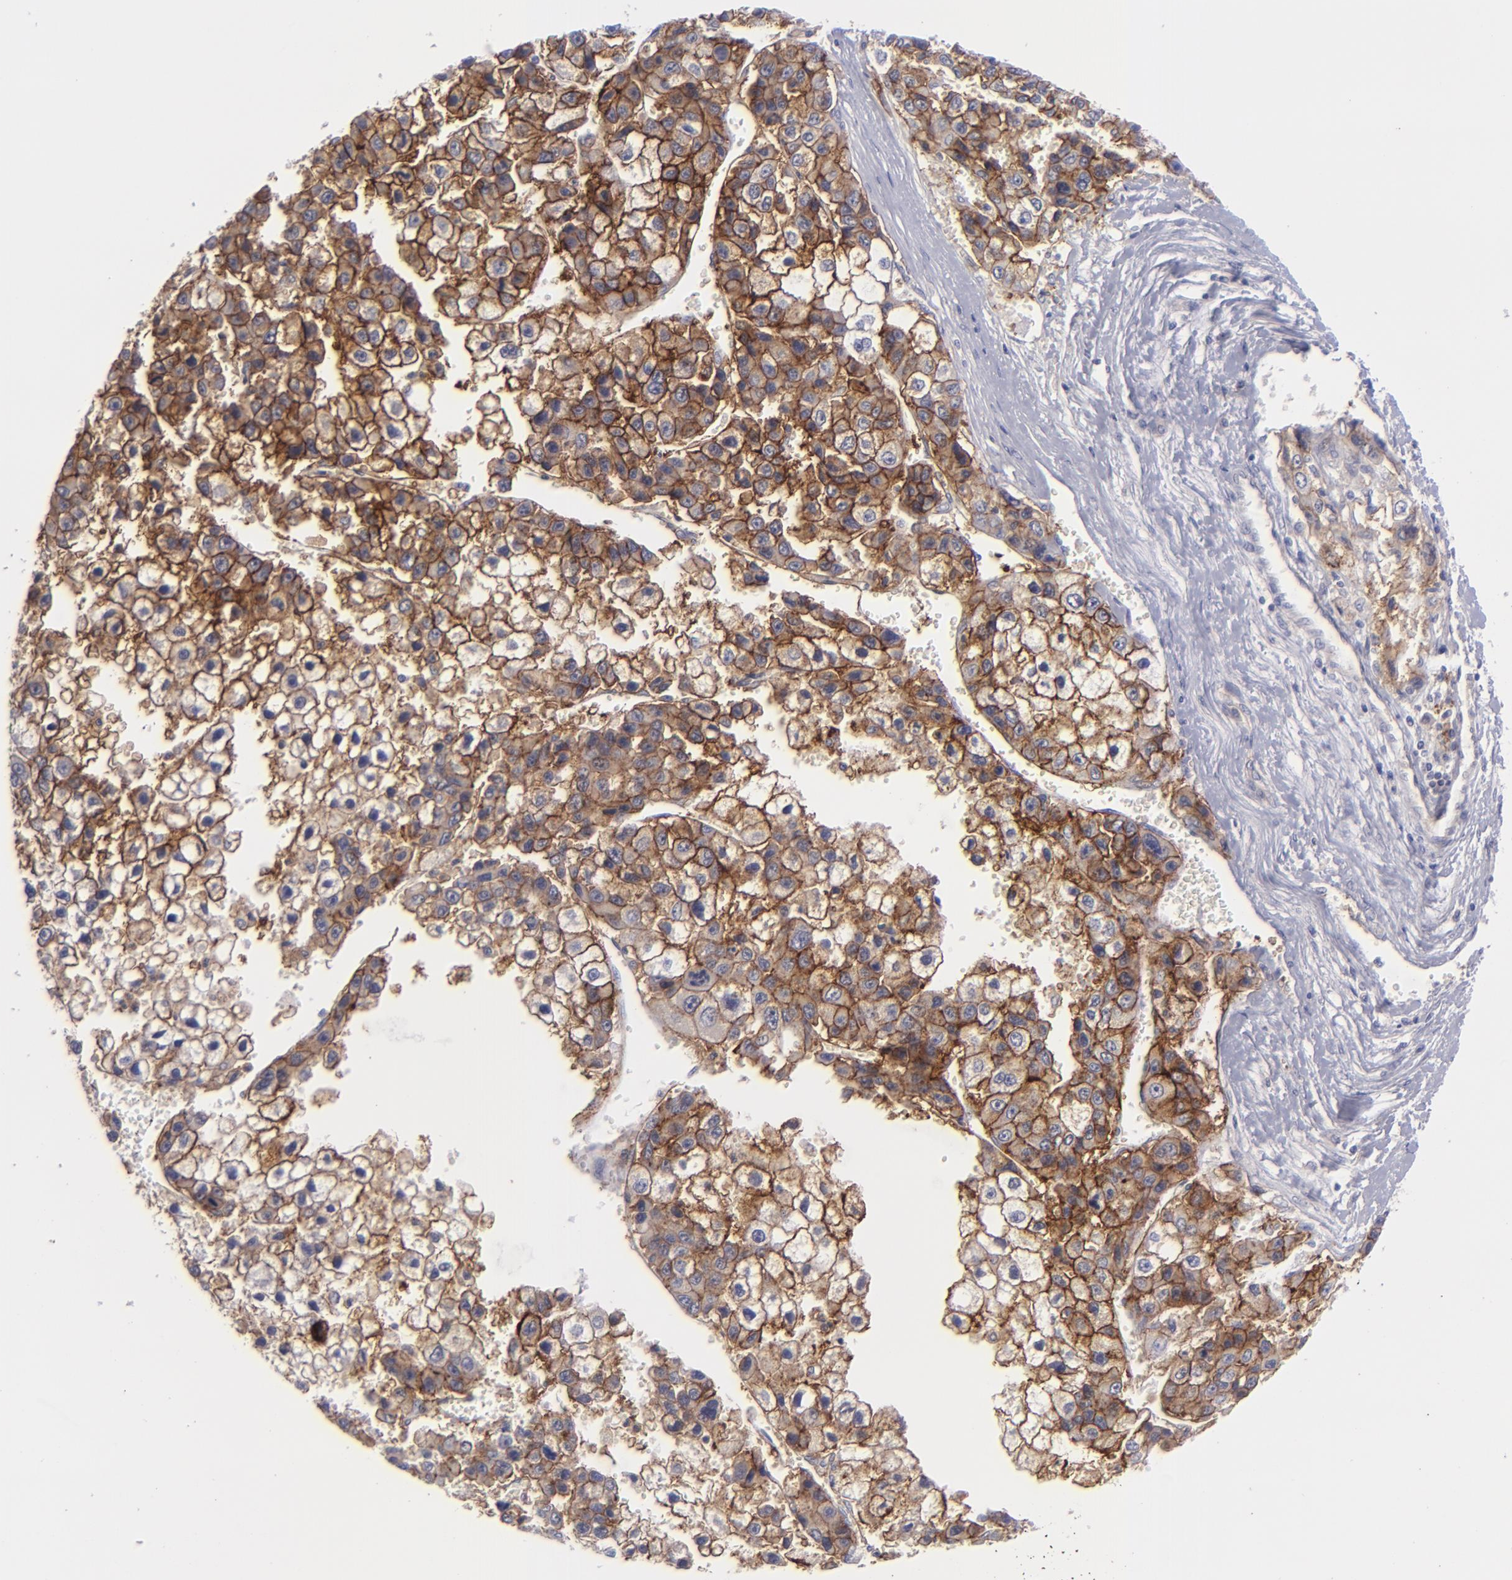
{"staining": {"intensity": "strong", "quantity": ">75%", "location": "cytoplasmic/membranous"}, "tissue": "liver cancer", "cell_type": "Tumor cells", "image_type": "cancer", "snomed": [{"axis": "morphology", "description": "Carcinoma, Hepatocellular, NOS"}, {"axis": "topography", "description": "Liver"}], "caption": "Brown immunohistochemical staining in human liver cancer (hepatocellular carcinoma) shows strong cytoplasmic/membranous positivity in approximately >75% of tumor cells.", "gene": "BSG", "patient": {"sex": "female", "age": 66}}